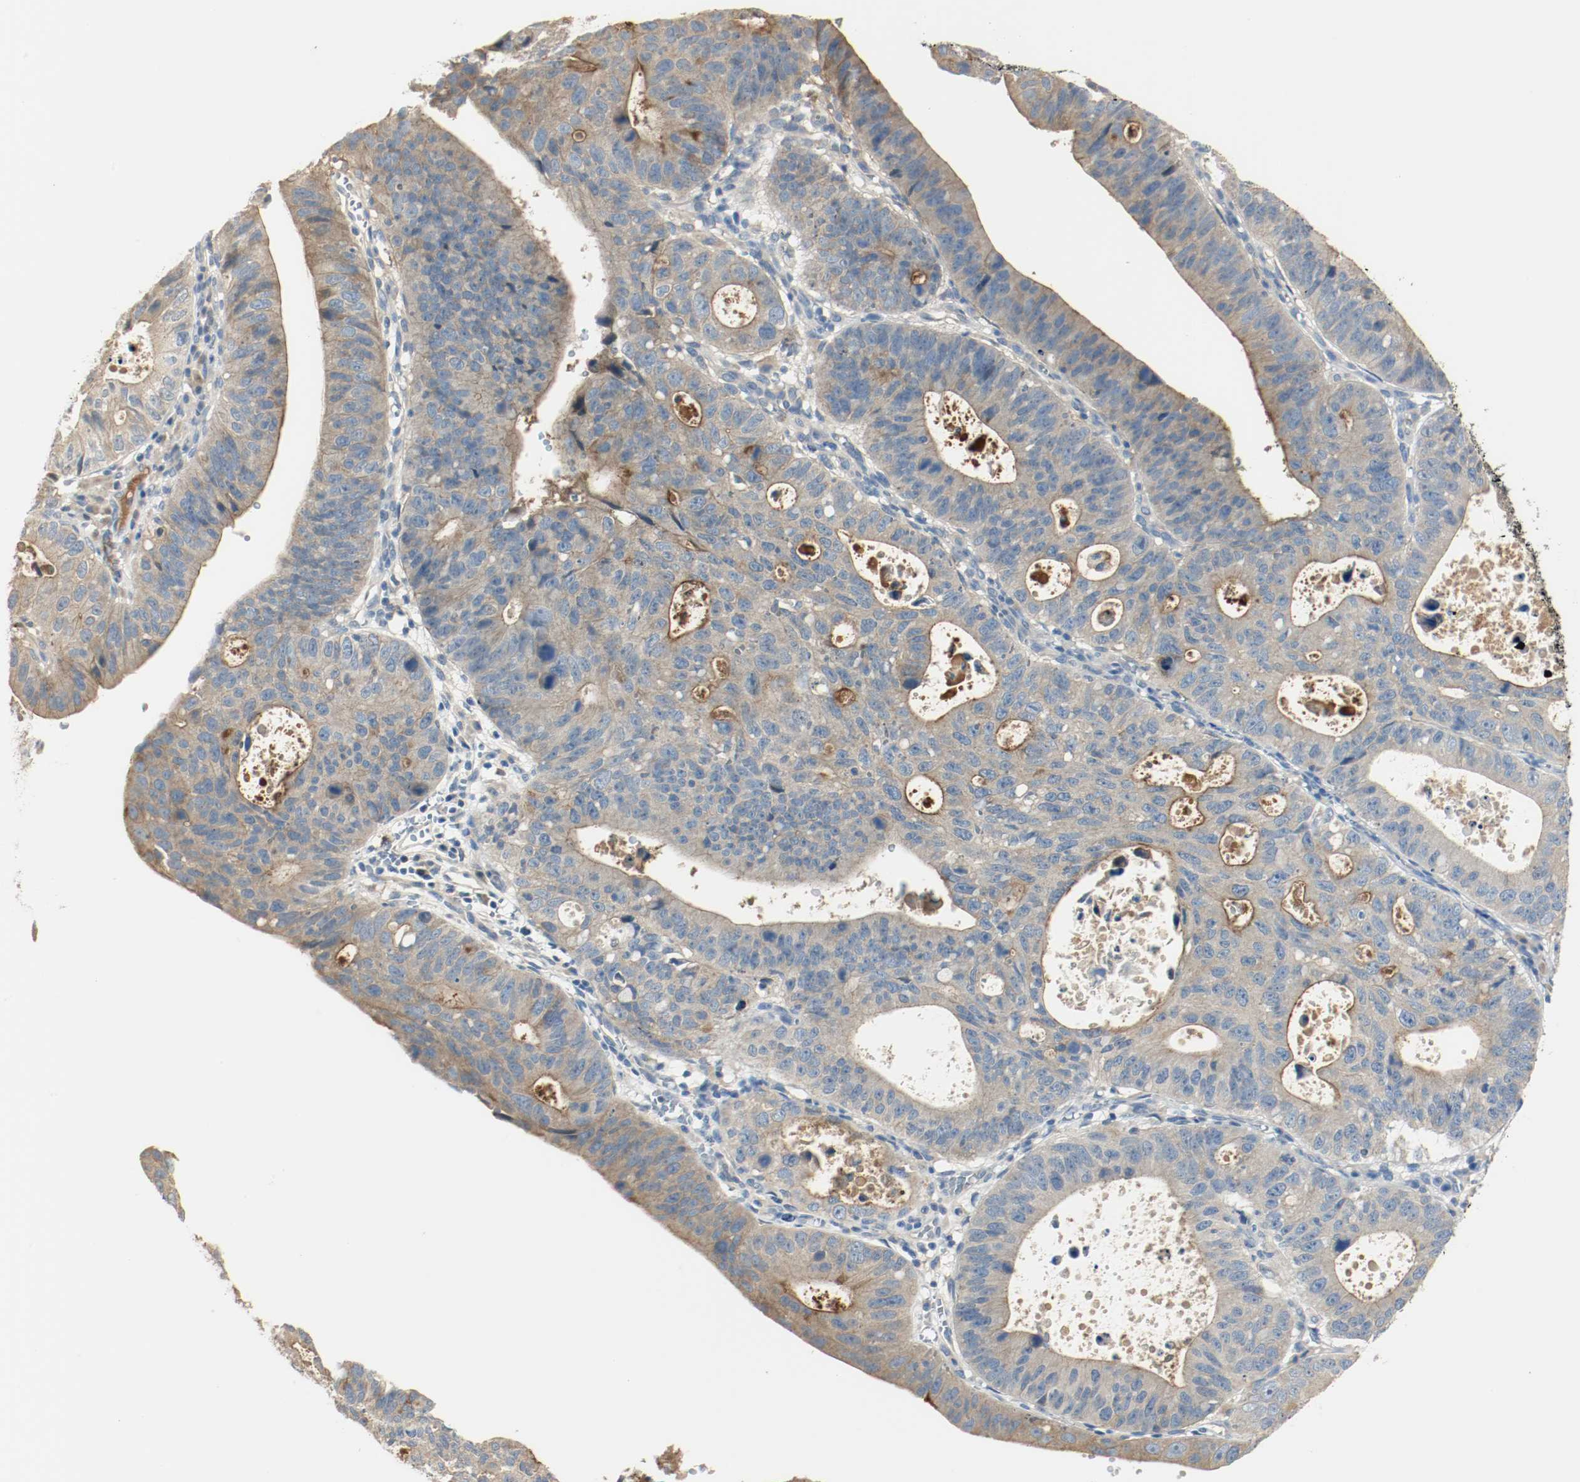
{"staining": {"intensity": "moderate", "quantity": "25%-75%", "location": "cytoplasmic/membranous"}, "tissue": "stomach cancer", "cell_type": "Tumor cells", "image_type": "cancer", "snomed": [{"axis": "morphology", "description": "Adenocarcinoma, NOS"}, {"axis": "topography", "description": "Stomach"}], "caption": "This image shows IHC staining of human stomach adenocarcinoma, with medium moderate cytoplasmic/membranous staining in approximately 25%-75% of tumor cells.", "gene": "MELTF", "patient": {"sex": "male", "age": 59}}